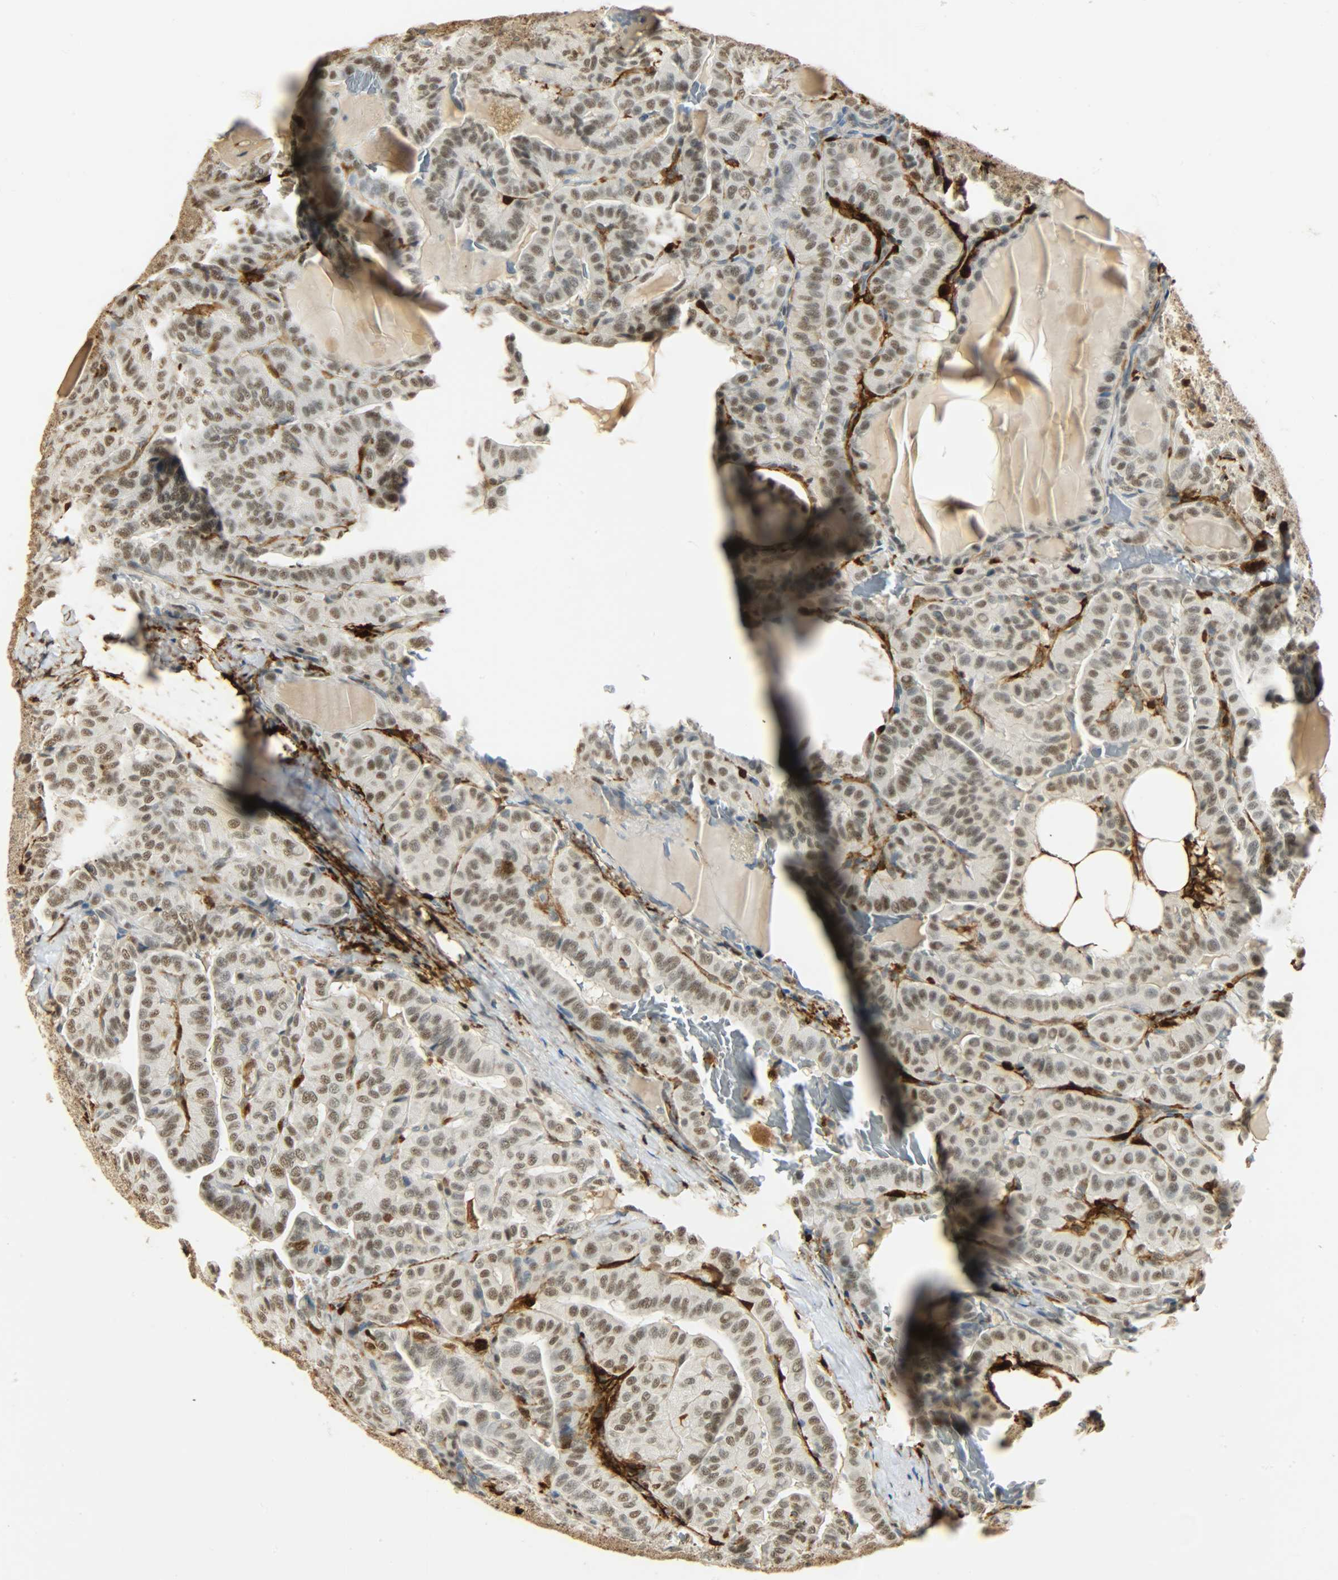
{"staining": {"intensity": "moderate", "quantity": ">75%", "location": "nuclear"}, "tissue": "thyroid cancer", "cell_type": "Tumor cells", "image_type": "cancer", "snomed": [{"axis": "morphology", "description": "Papillary adenocarcinoma, NOS"}, {"axis": "topography", "description": "Thyroid gland"}], "caption": "There is medium levels of moderate nuclear staining in tumor cells of papillary adenocarcinoma (thyroid), as demonstrated by immunohistochemical staining (brown color).", "gene": "NGFR", "patient": {"sex": "male", "age": 77}}